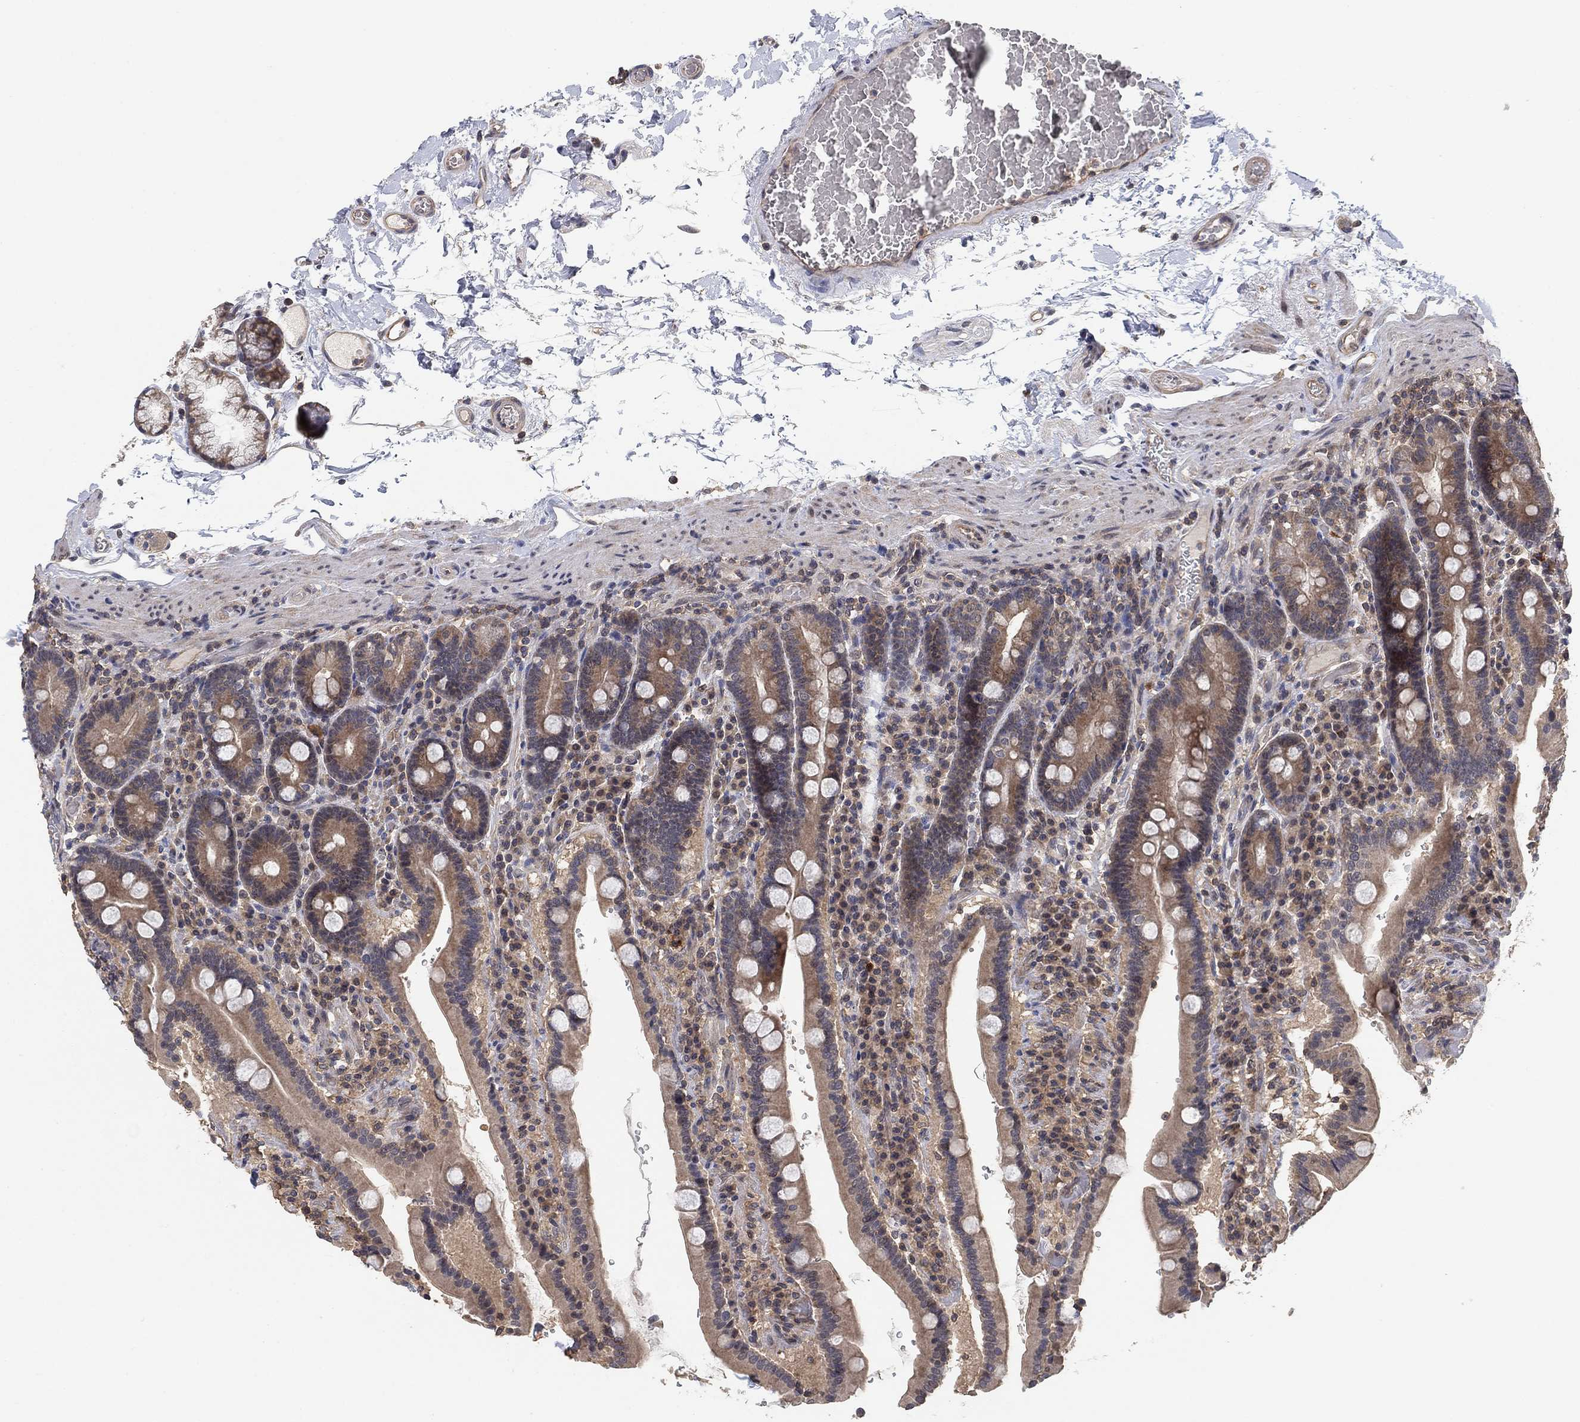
{"staining": {"intensity": "weak", "quantity": "25%-75%", "location": "cytoplasmic/membranous"}, "tissue": "duodenum", "cell_type": "Glandular cells", "image_type": "normal", "snomed": [{"axis": "morphology", "description": "Normal tissue, NOS"}, {"axis": "topography", "description": "Duodenum"}], "caption": "The micrograph demonstrates staining of normal duodenum, revealing weak cytoplasmic/membranous protein expression (brown color) within glandular cells.", "gene": "CCDC43", "patient": {"sex": "female", "age": 62}}